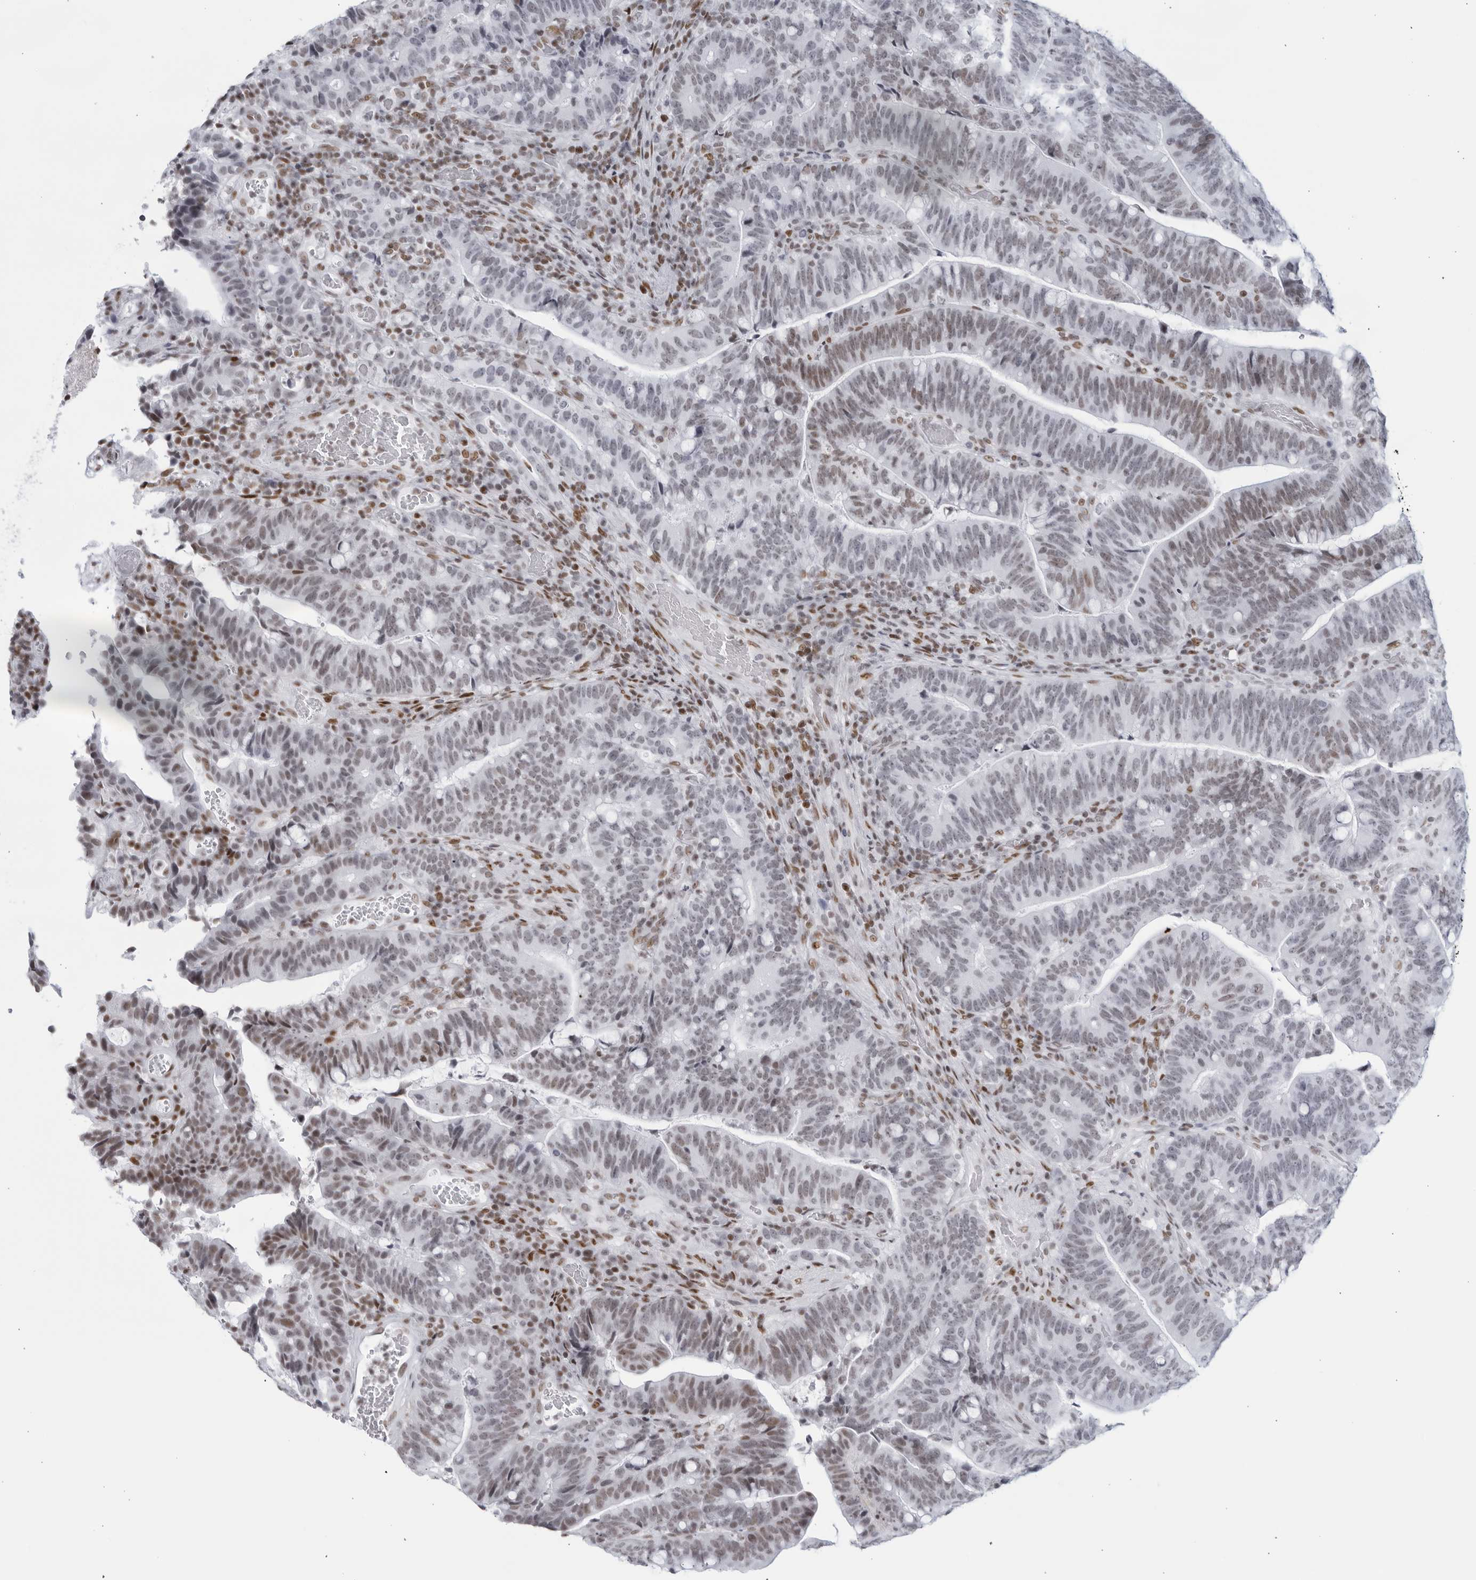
{"staining": {"intensity": "moderate", "quantity": "25%-75%", "location": "nuclear"}, "tissue": "colorectal cancer", "cell_type": "Tumor cells", "image_type": "cancer", "snomed": [{"axis": "morphology", "description": "Adenocarcinoma, NOS"}, {"axis": "topography", "description": "Colon"}], "caption": "Immunohistochemical staining of colorectal cancer exhibits medium levels of moderate nuclear staining in approximately 25%-75% of tumor cells.", "gene": "HP1BP3", "patient": {"sex": "female", "age": 66}}